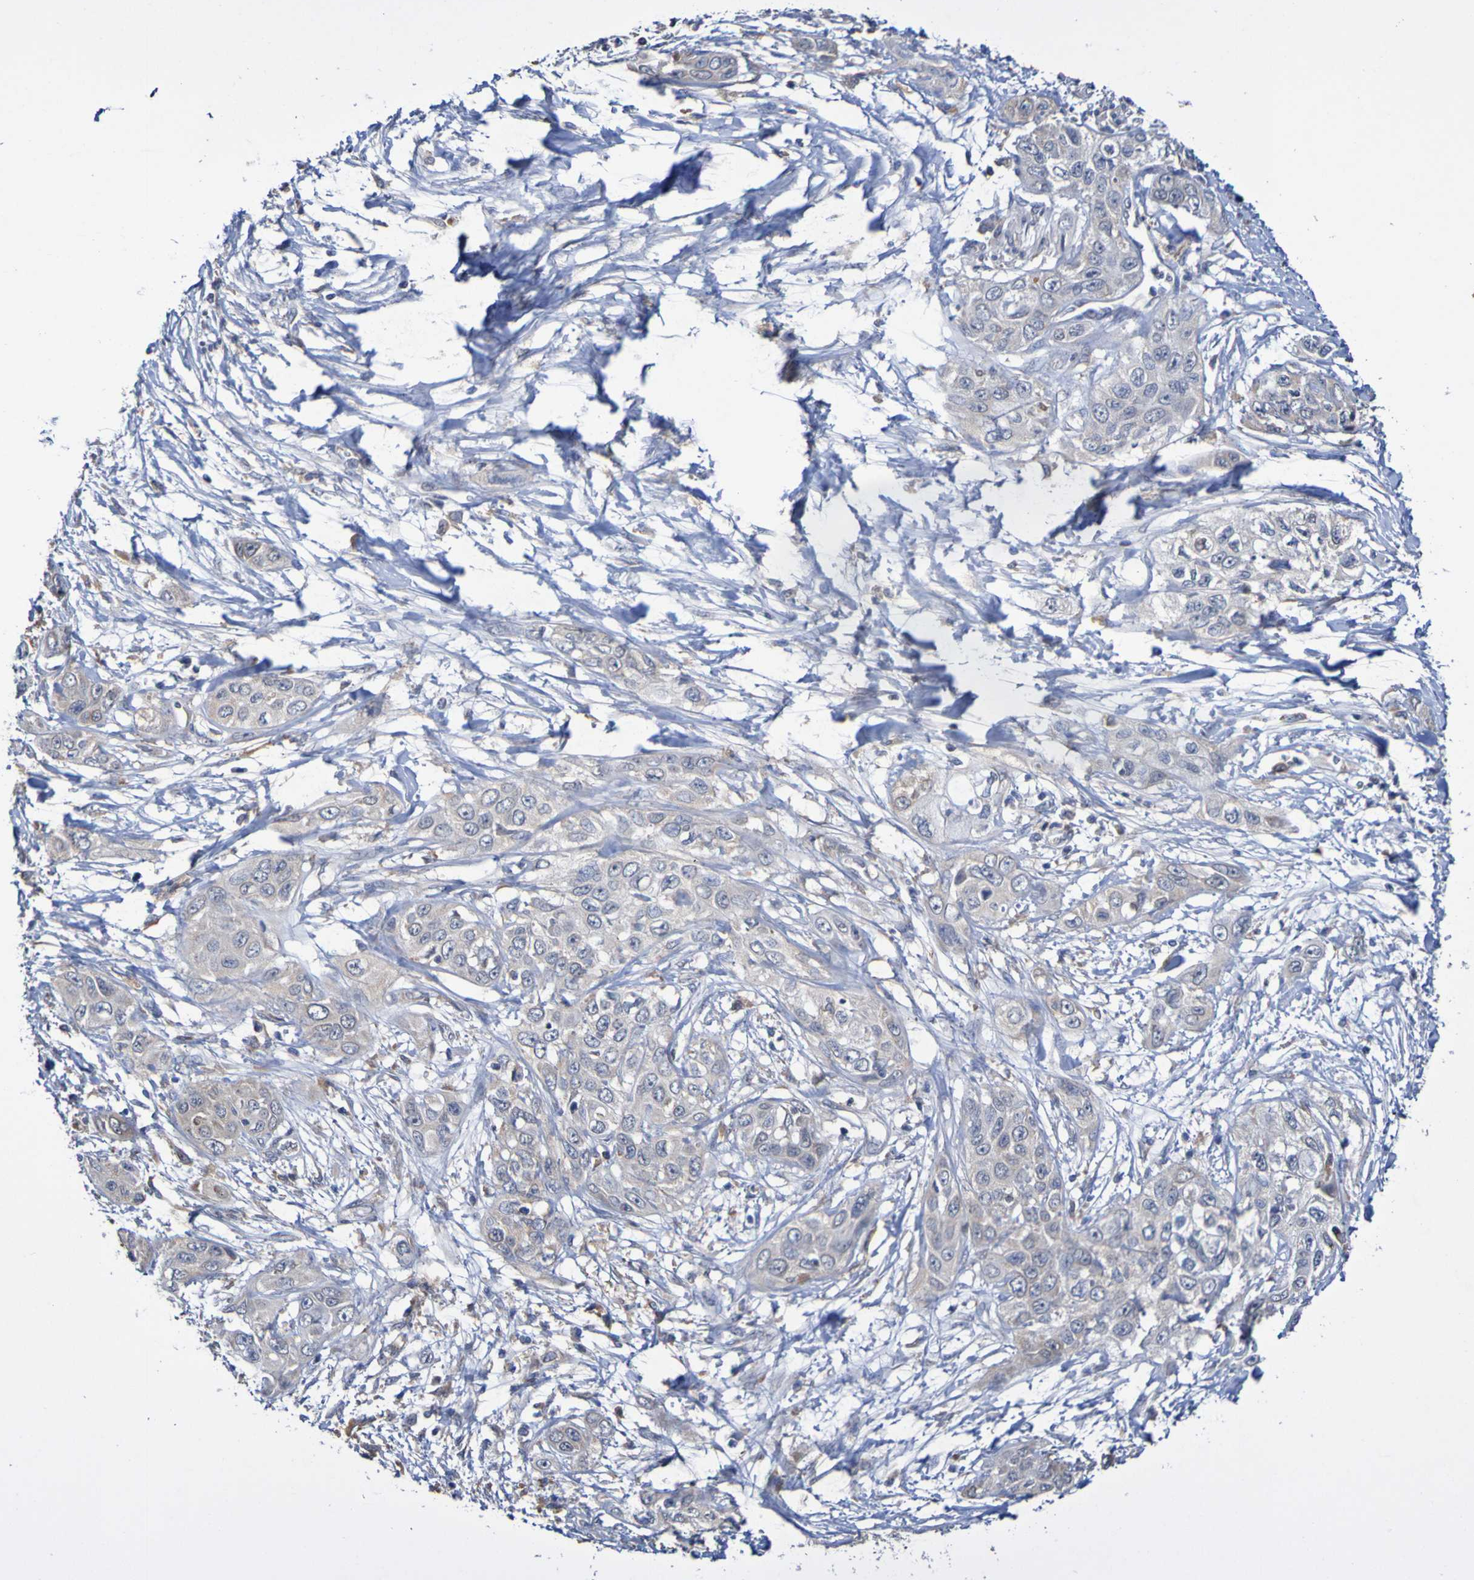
{"staining": {"intensity": "weak", "quantity": "25%-75%", "location": "cytoplasmic/membranous"}, "tissue": "pancreatic cancer", "cell_type": "Tumor cells", "image_type": "cancer", "snomed": [{"axis": "morphology", "description": "Adenocarcinoma, NOS"}, {"axis": "topography", "description": "Pancreas"}], "caption": "Adenocarcinoma (pancreatic) tissue displays weak cytoplasmic/membranous staining in about 25%-75% of tumor cells", "gene": "C3orf18", "patient": {"sex": "female", "age": 70}}